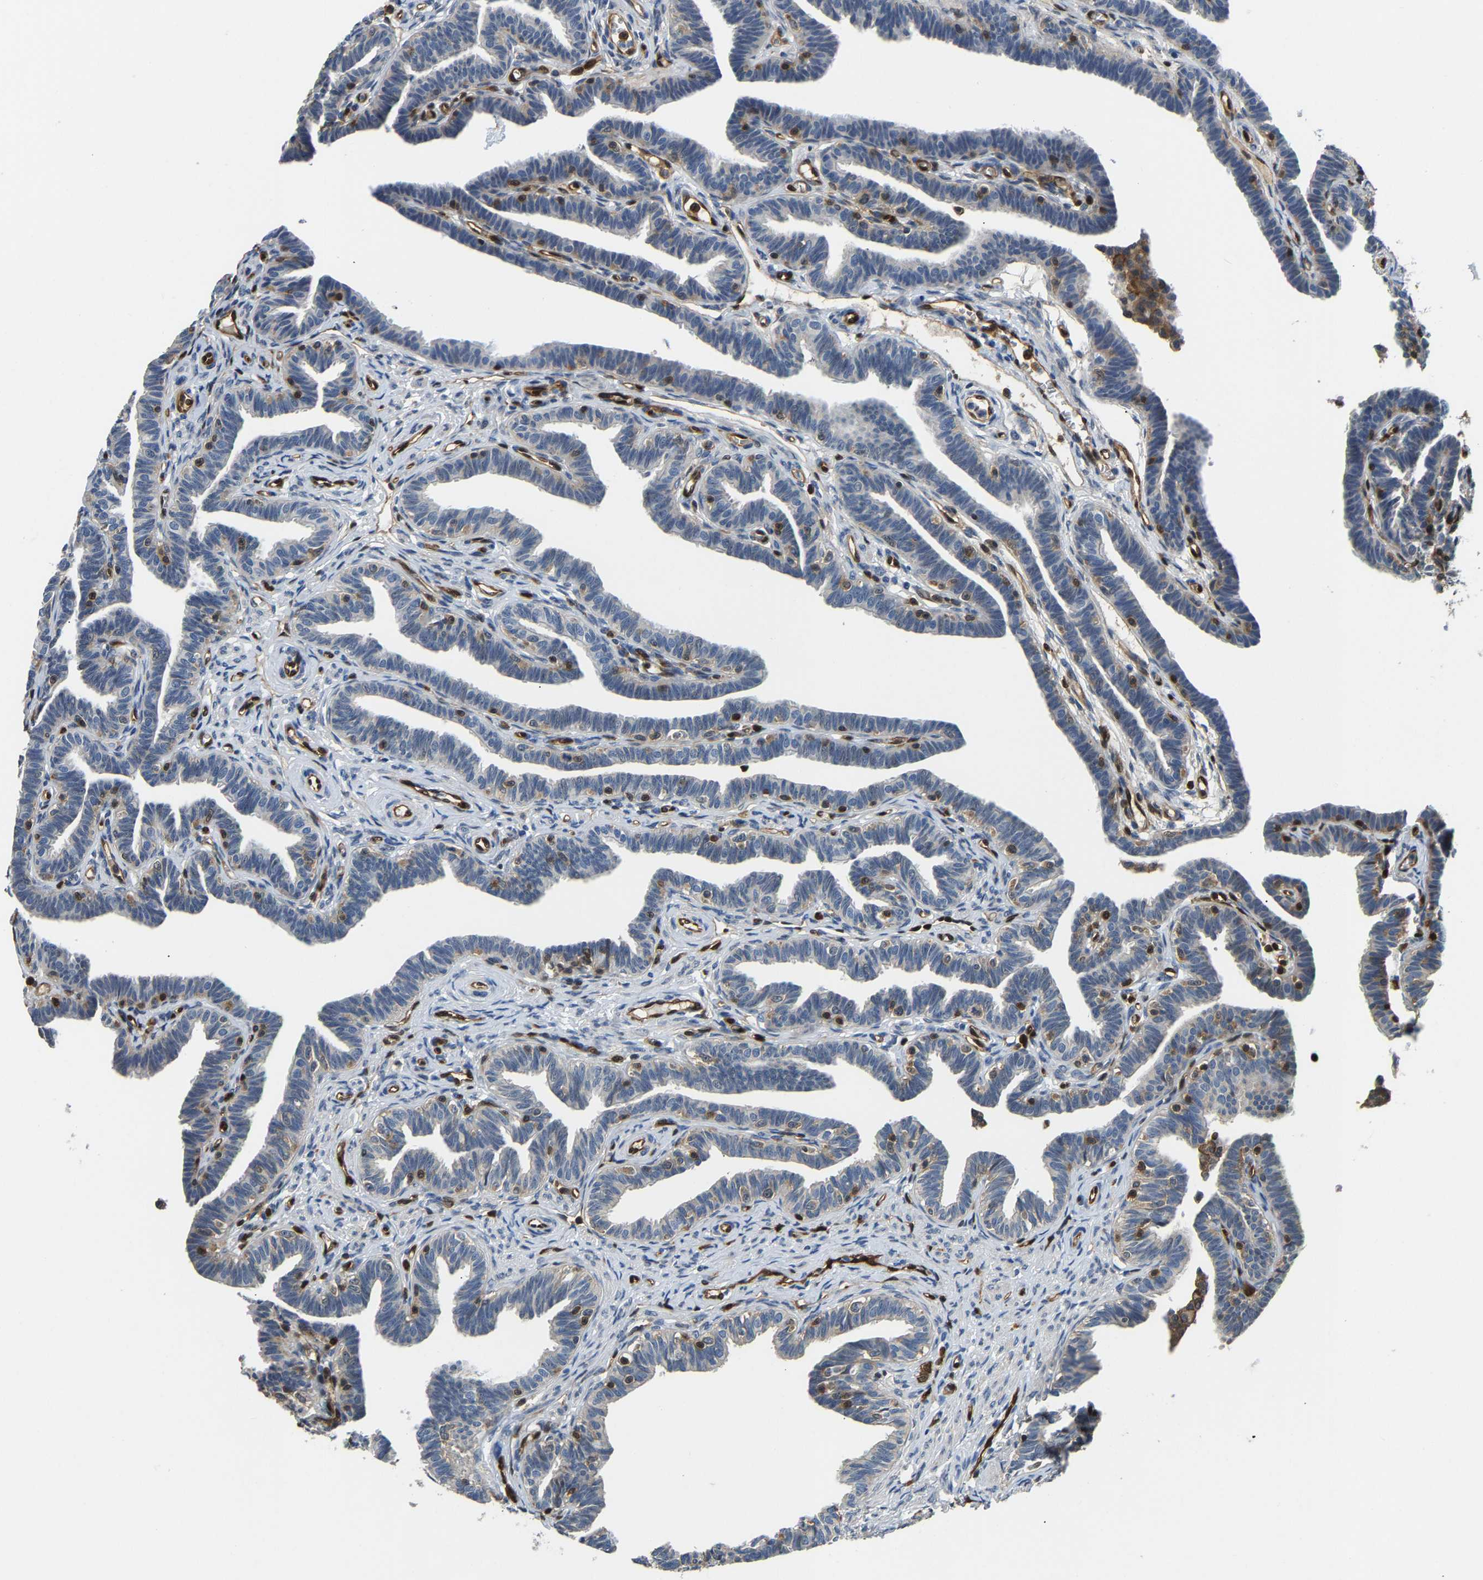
{"staining": {"intensity": "negative", "quantity": "none", "location": "none"}, "tissue": "fallopian tube", "cell_type": "Glandular cells", "image_type": "normal", "snomed": [{"axis": "morphology", "description": "Normal tissue, NOS"}, {"axis": "topography", "description": "Fallopian tube"}, {"axis": "topography", "description": "Ovary"}], "caption": "Glandular cells are negative for protein expression in normal human fallopian tube. (Stains: DAB (3,3'-diaminobenzidine) IHC with hematoxylin counter stain, Microscopy: brightfield microscopy at high magnification).", "gene": "GIMAP7", "patient": {"sex": "female", "age": 23}}